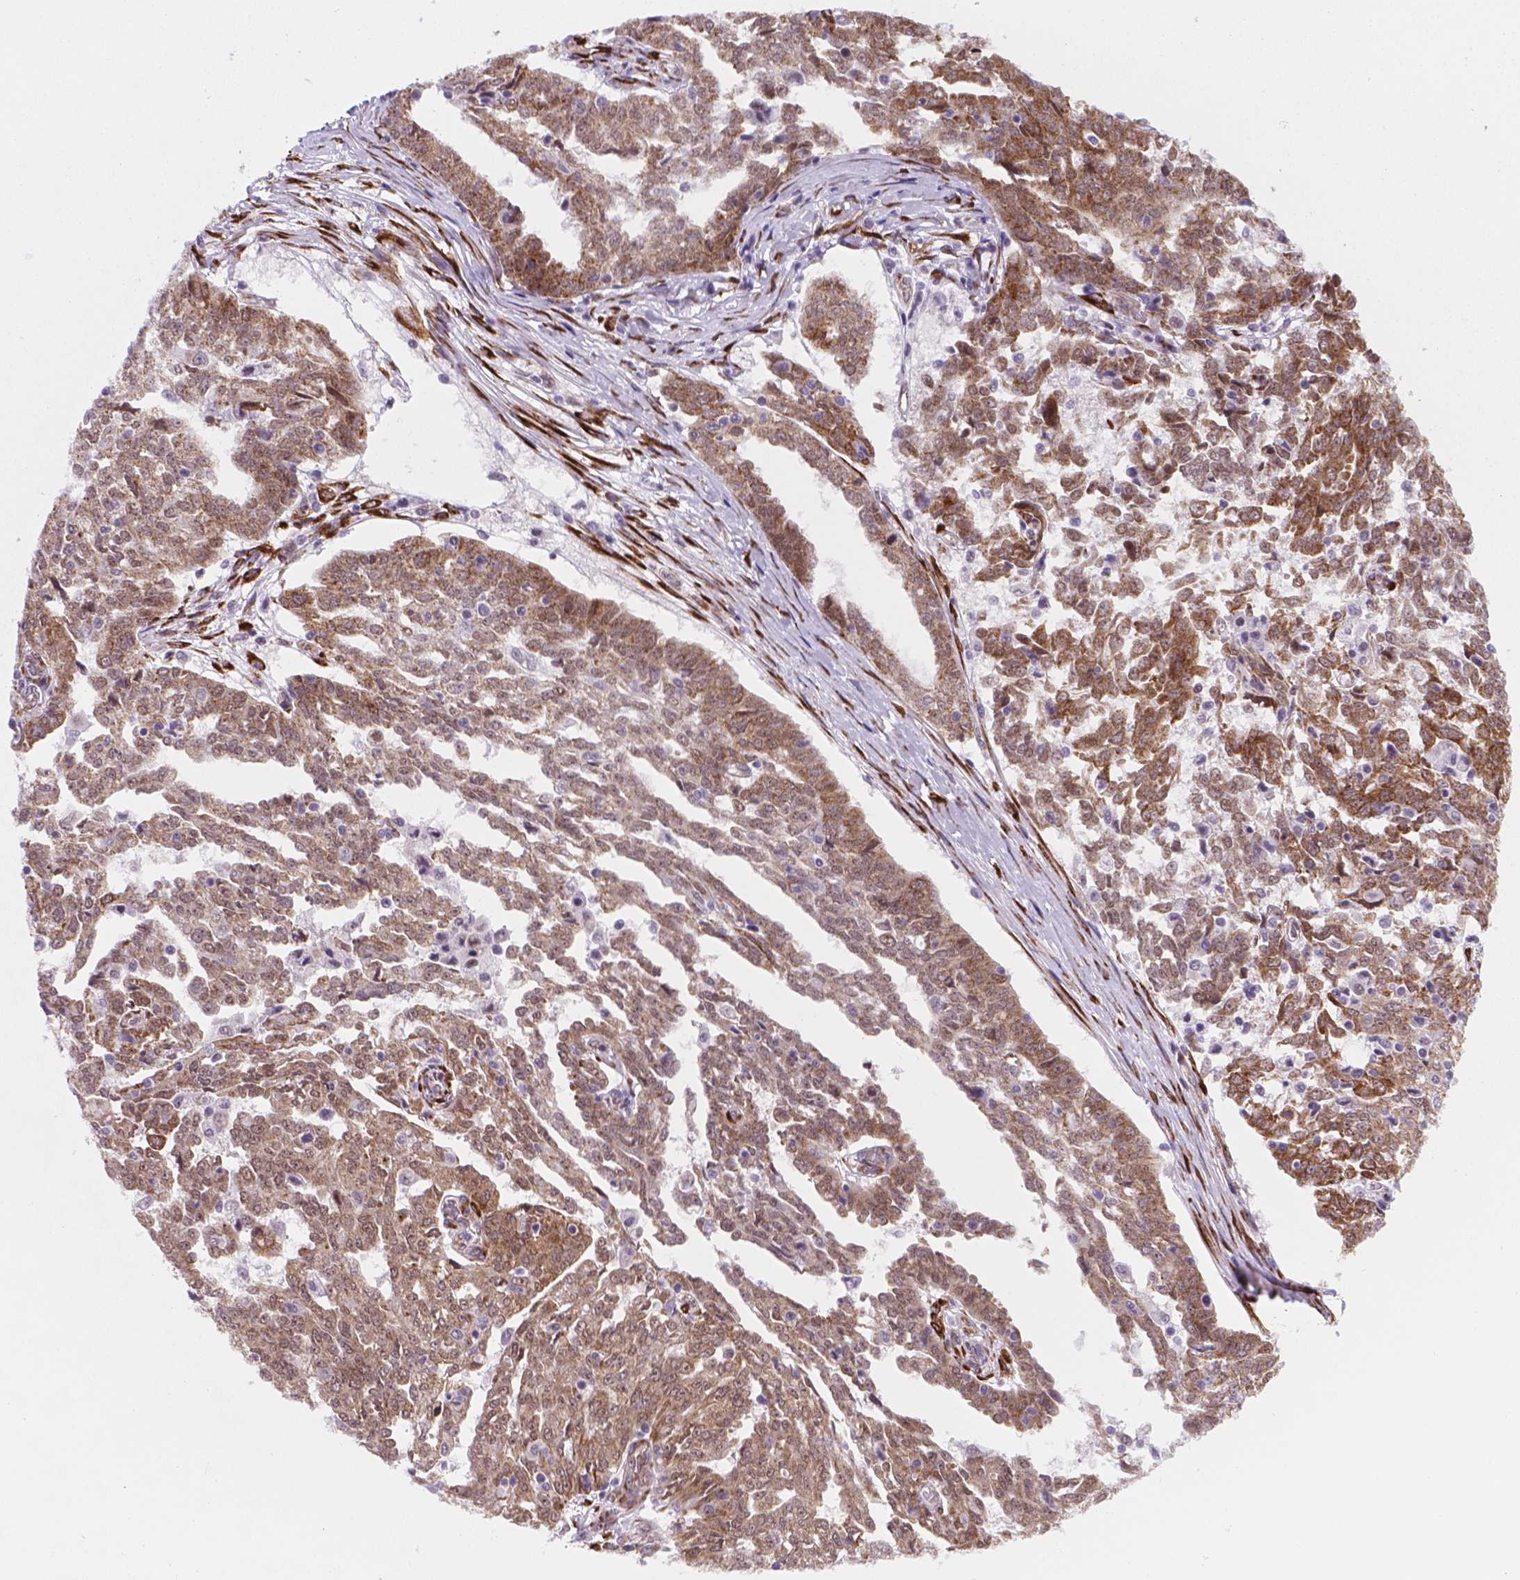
{"staining": {"intensity": "moderate", "quantity": ">75%", "location": "cytoplasmic/membranous,nuclear"}, "tissue": "ovarian cancer", "cell_type": "Tumor cells", "image_type": "cancer", "snomed": [{"axis": "morphology", "description": "Cystadenocarcinoma, serous, NOS"}, {"axis": "topography", "description": "Ovary"}], "caption": "This is an image of IHC staining of serous cystadenocarcinoma (ovarian), which shows moderate positivity in the cytoplasmic/membranous and nuclear of tumor cells.", "gene": "FNIP1", "patient": {"sex": "female", "age": 67}}